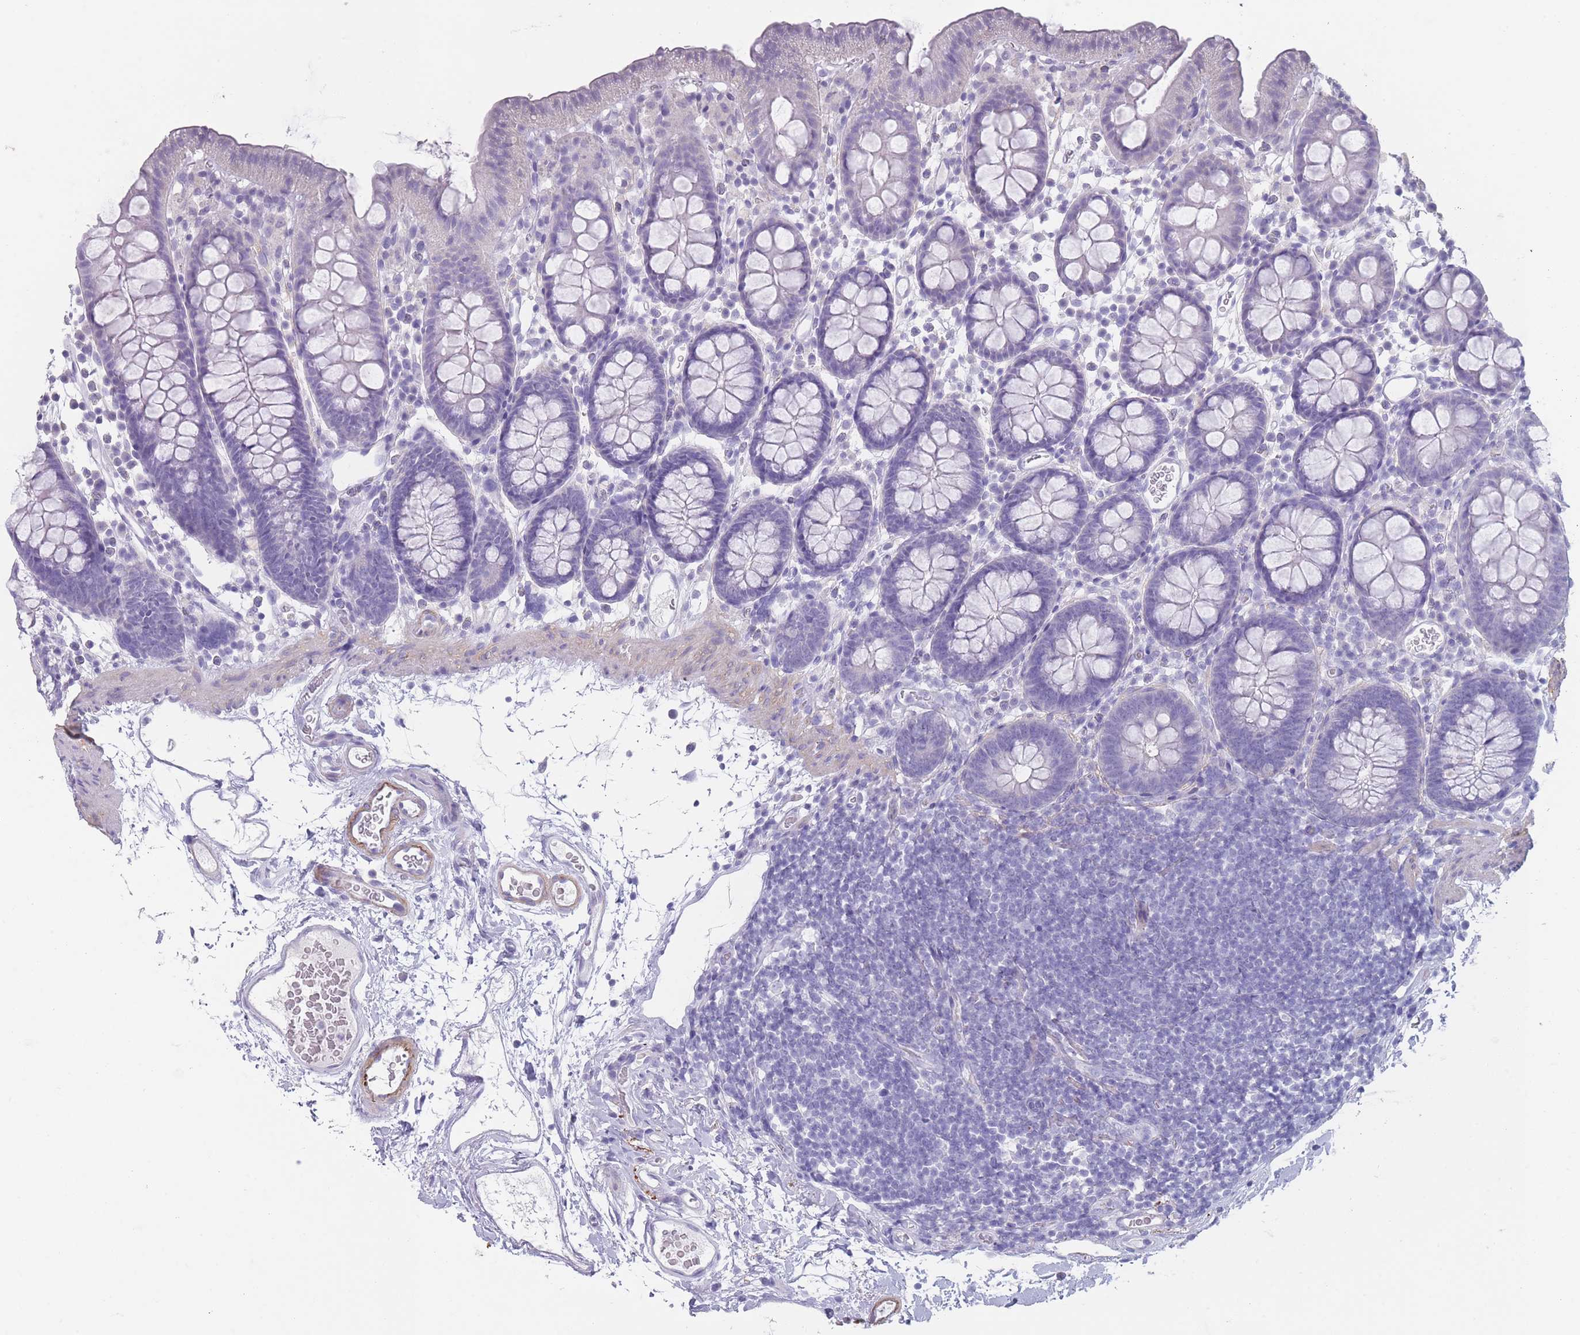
{"staining": {"intensity": "weak", "quantity": "25%-75%", "location": "cytoplasmic/membranous"}, "tissue": "colon", "cell_type": "Endothelial cells", "image_type": "normal", "snomed": [{"axis": "morphology", "description": "Normal tissue, NOS"}, {"axis": "topography", "description": "Colon"}], "caption": "This micrograph displays IHC staining of benign colon, with low weak cytoplasmic/membranous expression in approximately 25%-75% of endothelial cells.", "gene": "RHBG", "patient": {"sex": "male", "age": 75}}